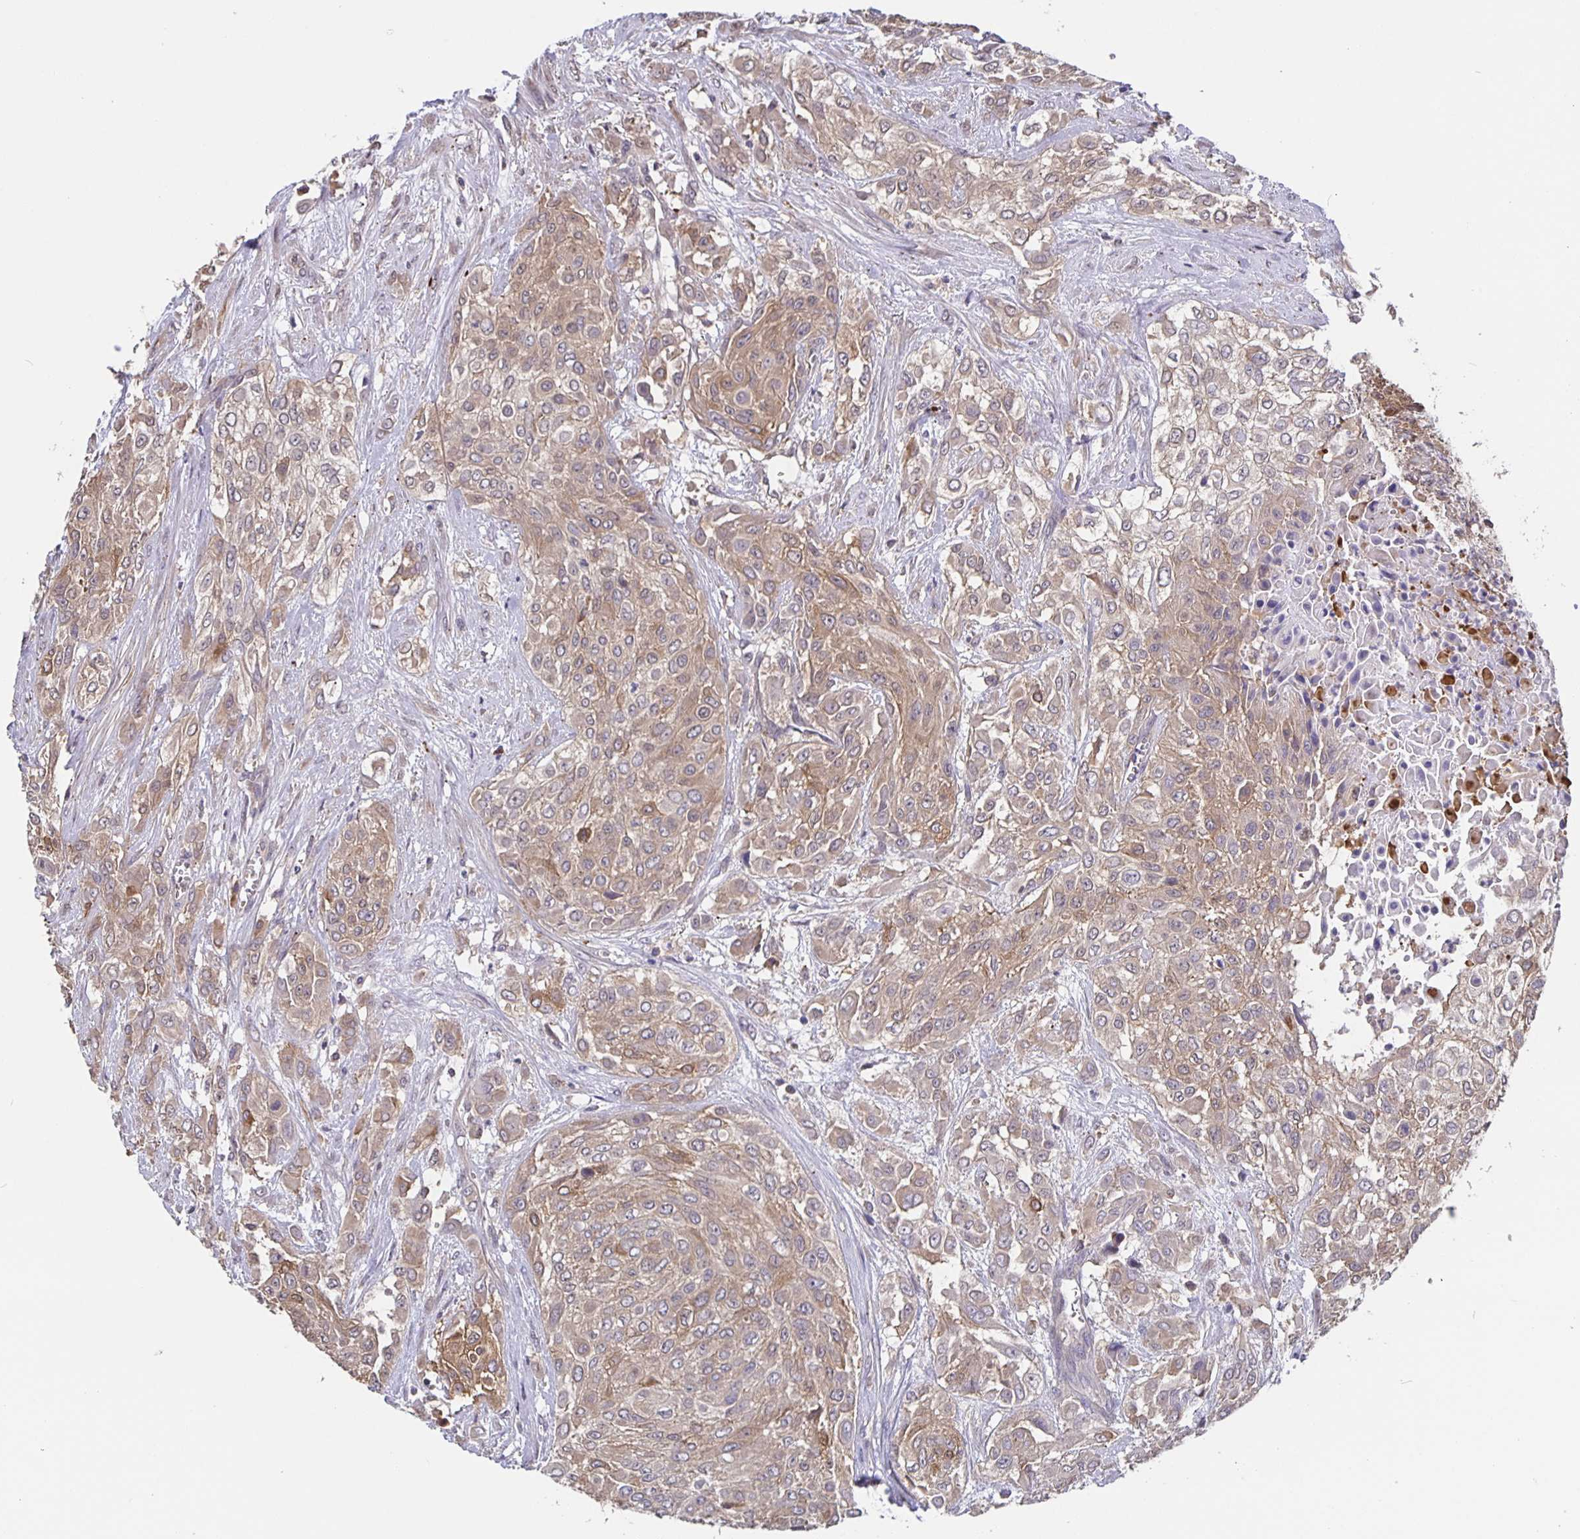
{"staining": {"intensity": "weak", "quantity": ">75%", "location": "cytoplasmic/membranous"}, "tissue": "urothelial cancer", "cell_type": "Tumor cells", "image_type": "cancer", "snomed": [{"axis": "morphology", "description": "Urothelial carcinoma, High grade"}, {"axis": "topography", "description": "Urinary bladder"}], "caption": "Protein expression analysis of human urothelial carcinoma (high-grade) reveals weak cytoplasmic/membranous staining in about >75% of tumor cells. (DAB = brown stain, brightfield microscopy at high magnification).", "gene": "FEM1C", "patient": {"sex": "male", "age": 57}}